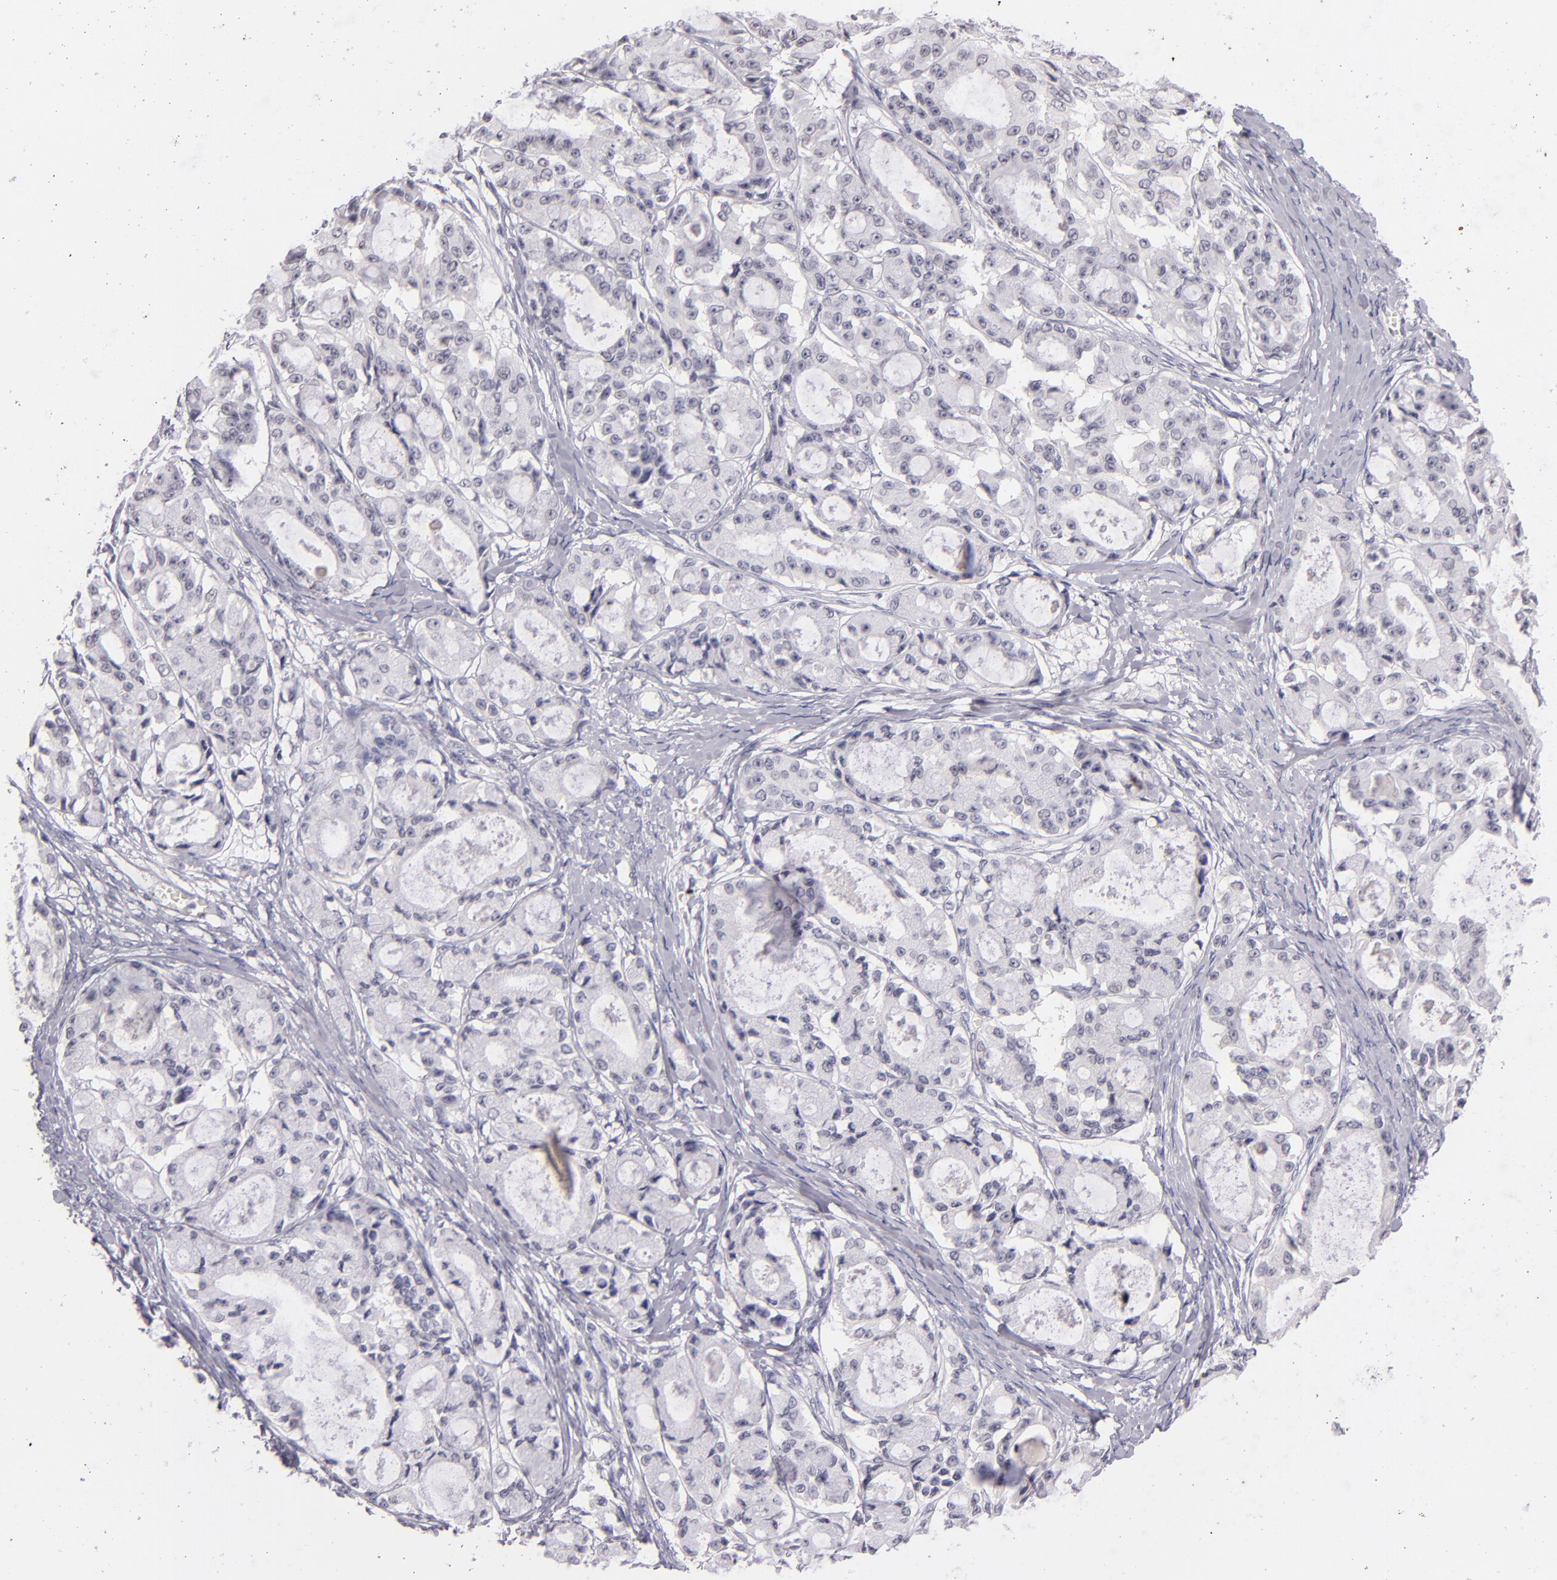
{"staining": {"intensity": "negative", "quantity": "none", "location": "none"}, "tissue": "ovarian cancer", "cell_type": "Tumor cells", "image_type": "cancer", "snomed": [{"axis": "morphology", "description": "Carcinoma, endometroid"}, {"axis": "topography", "description": "Ovary"}], "caption": "This is a histopathology image of immunohistochemistry staining of ovarian endometroid carcinoma, which shows no positivity in tumor cells. (DAB IHC with hematoxylin counter stain).", "gene": "CD40", "patient": {"sex": "female", "age": 61}}